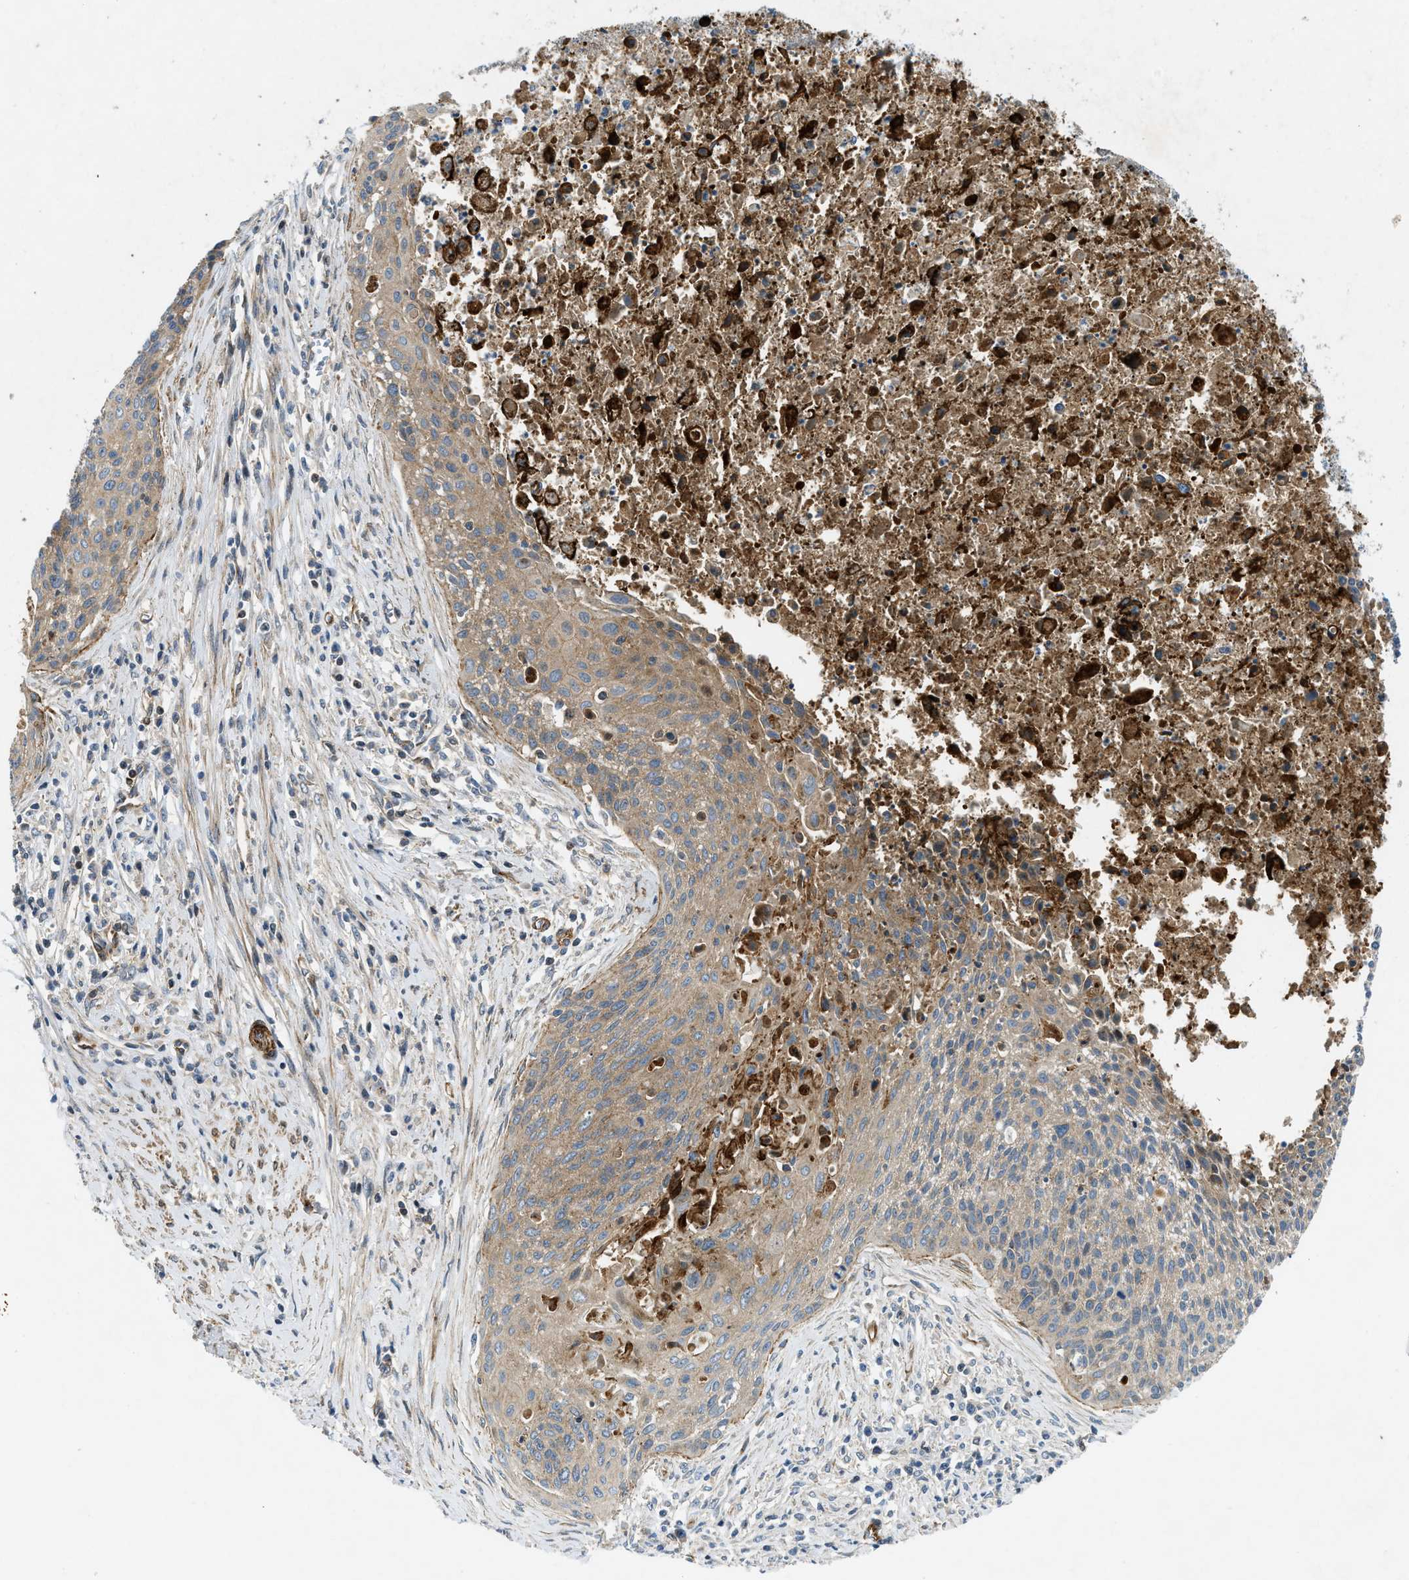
{"staining": {"intensity": "weak", "quantity": ">75%", "location": "cytoplasmic/membranous"}, "tissue": "cervical cancer", "cell_type": "Tumor cells", "image_type": "cancer", "snomed": [{"axis": "morphology", "description": "Squamous cell carcinoma, NOS"}, {"axis": "topography", "description": "Cervix"}], "caption": "Tumor cells reveal weak cytoplasmic/membranous expression in approximately >75% of cells in cervical cancer.", "gene": "NYNRIN", "patient": {"sex": "female", "age": 55}}